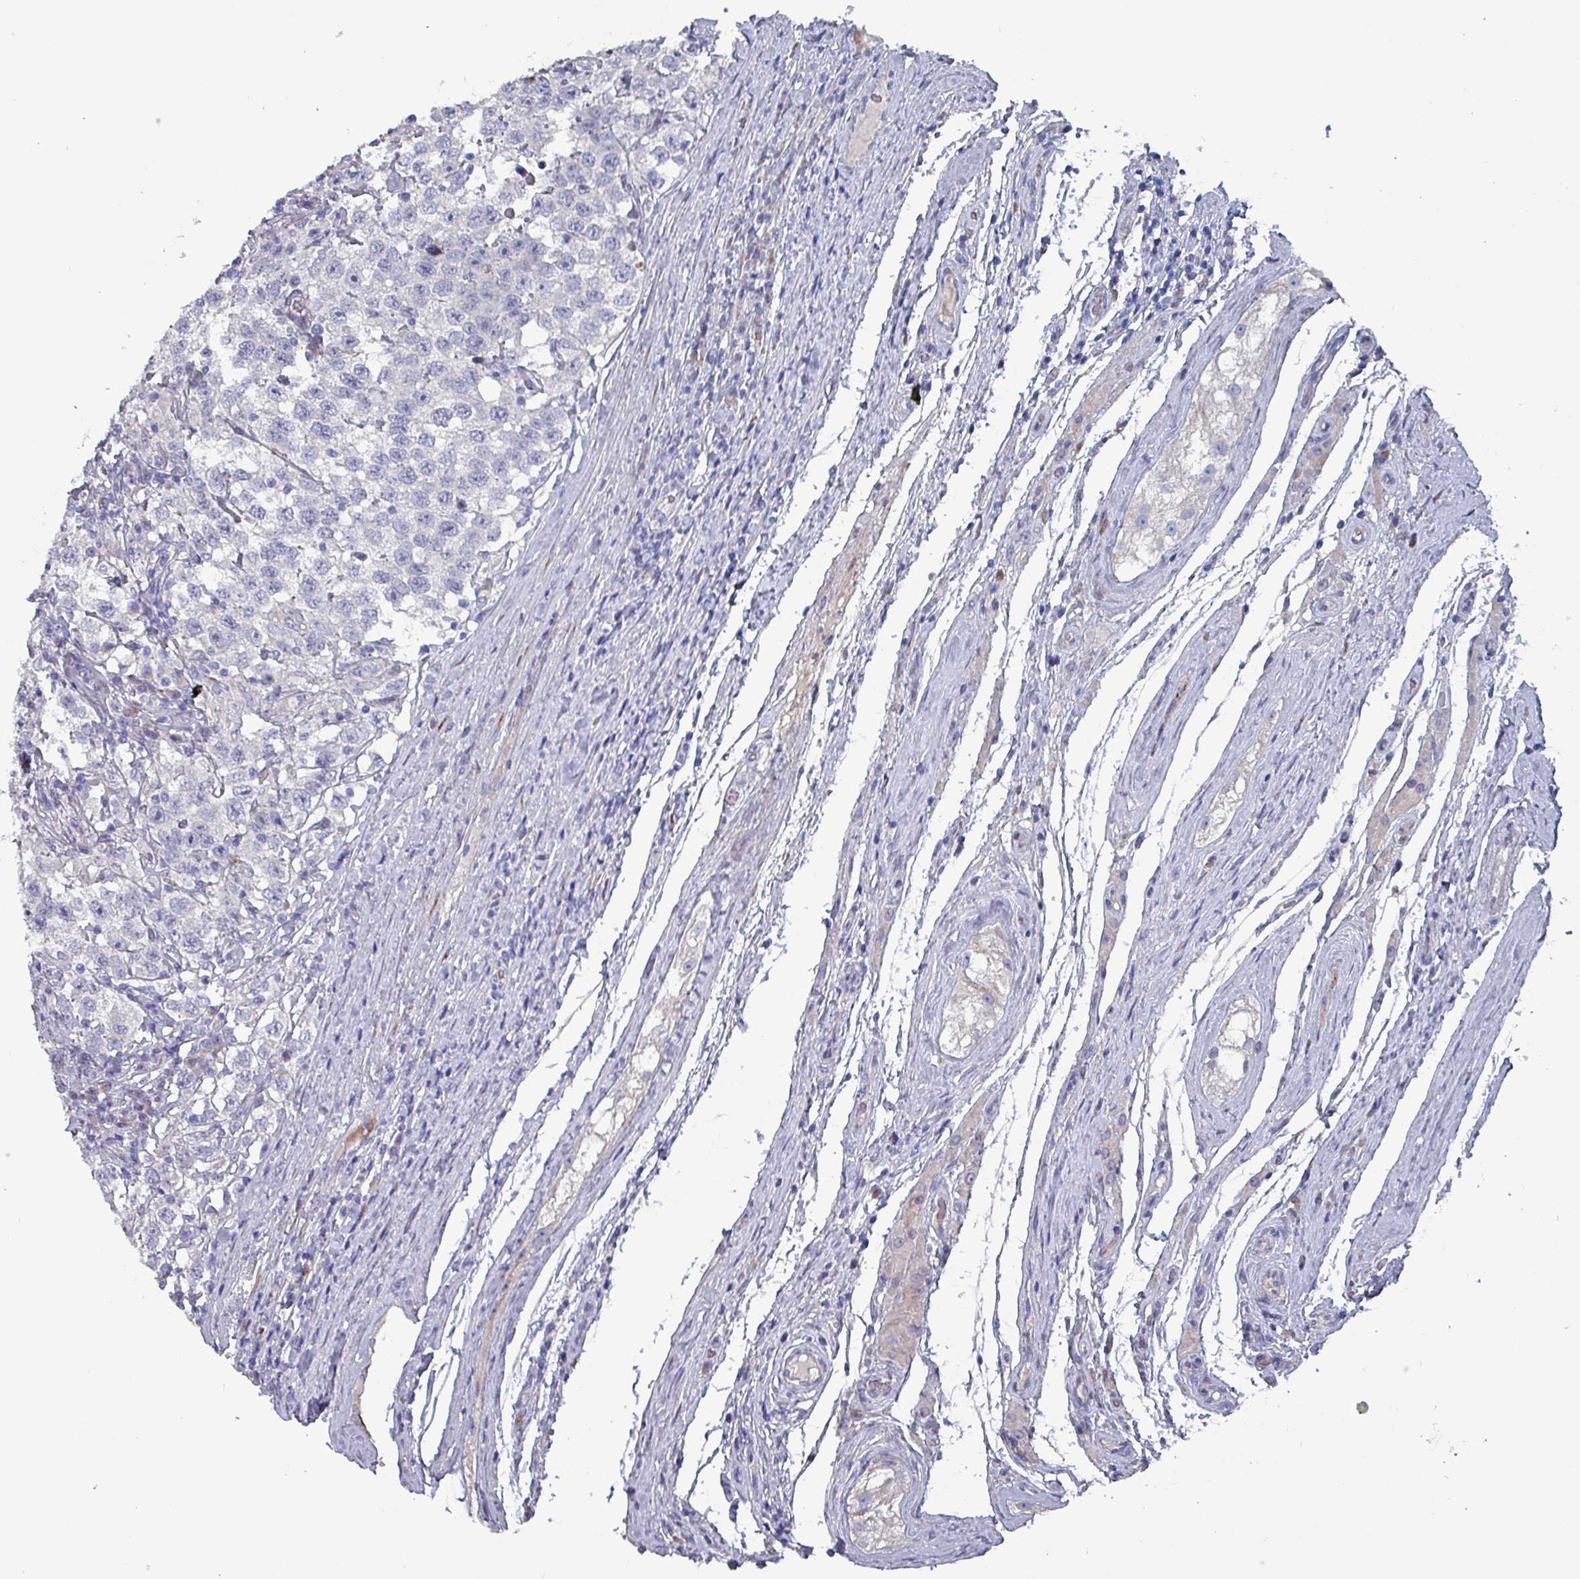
{"staining": {"intensity": "negative", "quantity": "none", "location": "none"}, "tissue": "testis cancer", "cell_type": "Tumor cells", "image_type": "cancer", "snomed": [{"axis": "morphology", "description": "Seminoma, NOS"}, {"axis": "topography", "description": "Testis"}], "caption": "An image of testis cancer stained for a protein demonstrates no brown staining in tumor cells. The staining was performed using DAB to visualize the protein expression in brown, while the nuclei were stained in blue with hematoxylin (Magnification: 20x).", "gene": "DRD5", "patient": {"sex": "male", "age": 41}}